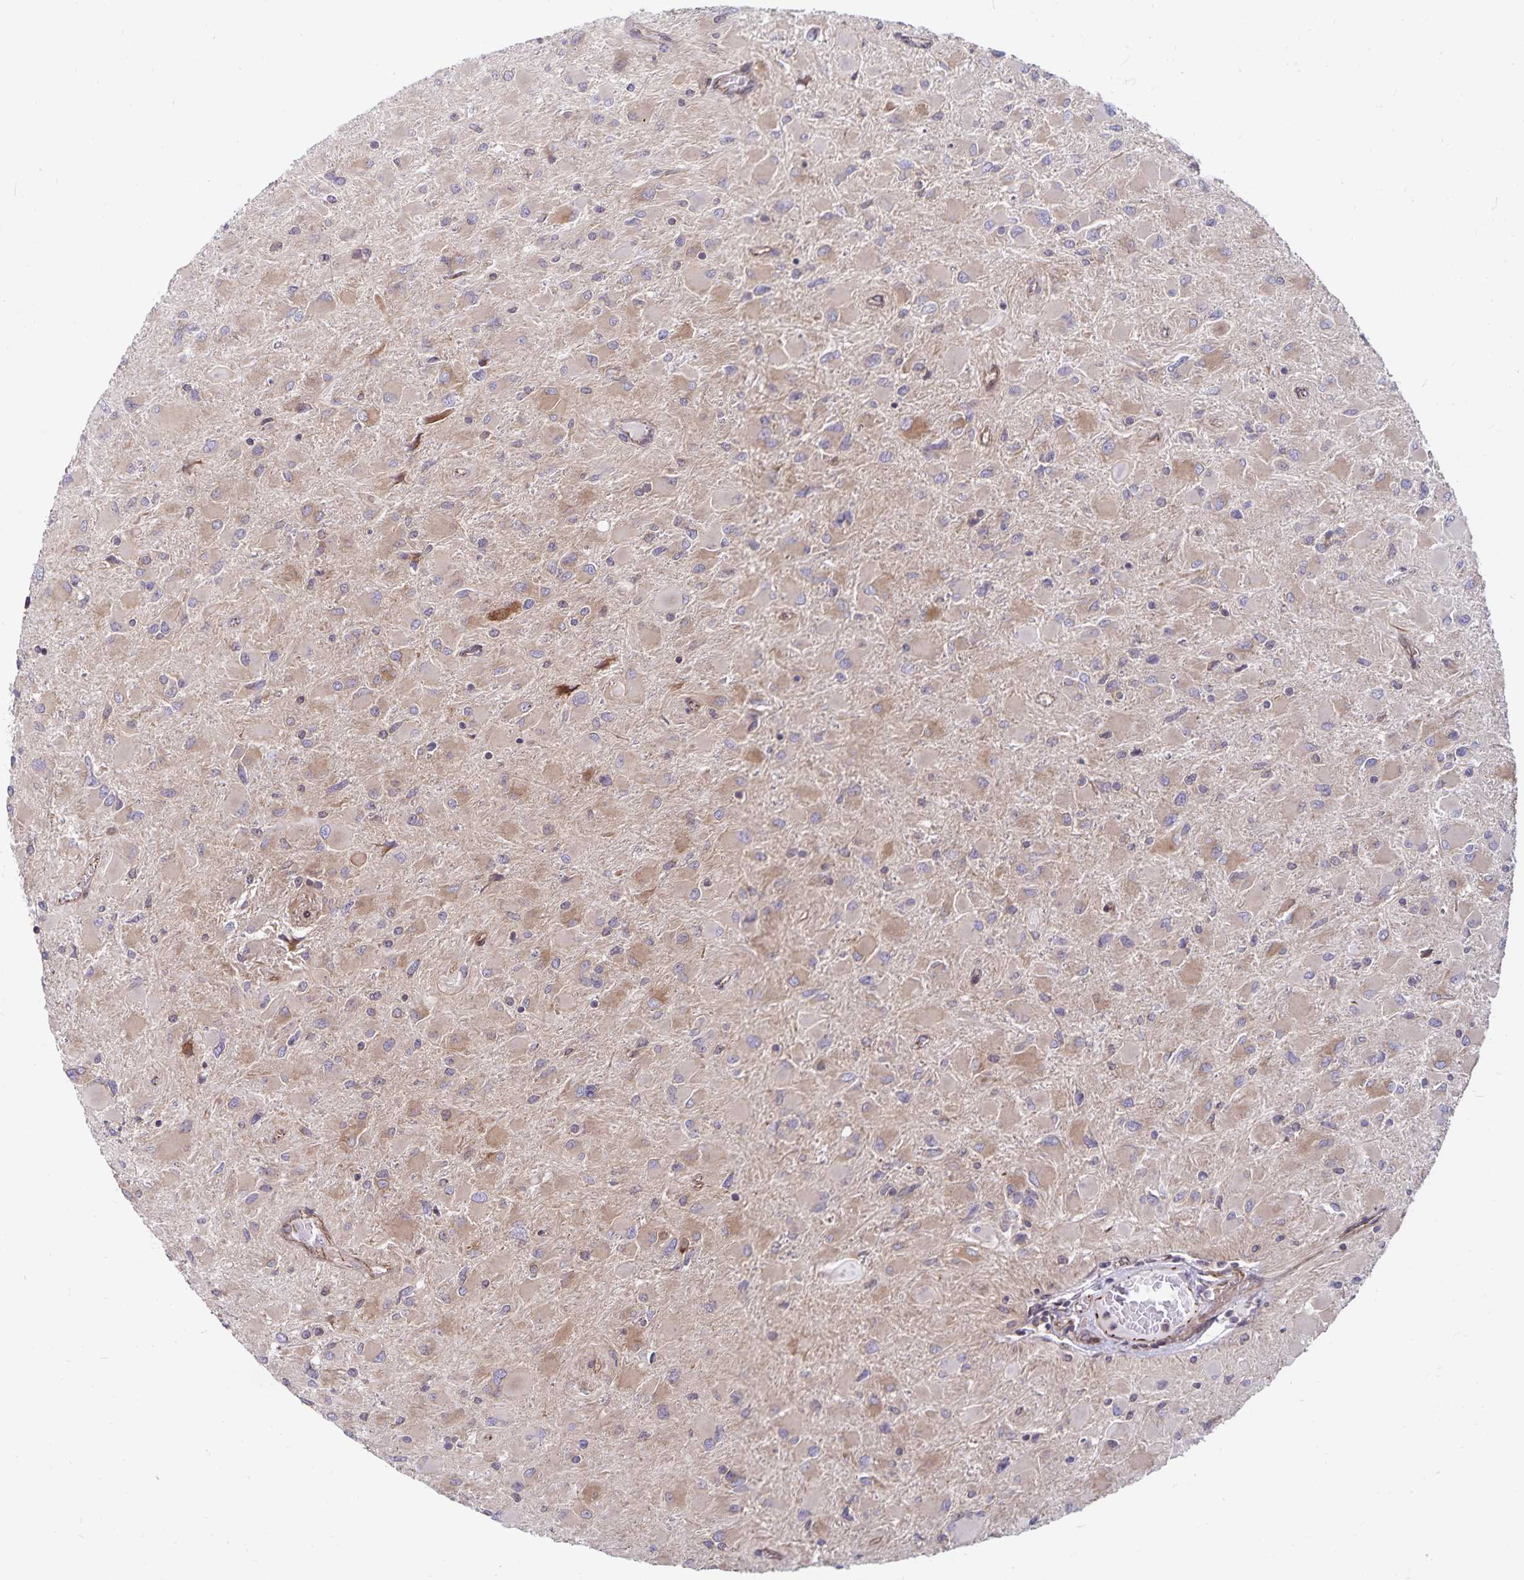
{"staining": {"intensity": "weak", "quantity": ">75%", "location": "cytoplasmic/membranous"}, "tissue": "glioma", "cell_type": "Tumor cells", "image_type": "cancer", "snomed": [{"axis": "morphology", "description": "Glioma, malignant, High grade"}, {"axis": "topography", "description": "Cerebral cortex"}], "caption": "A brown stain highlights weak cytoplasmic/membranous expression of a protein in human glioma tumor cells.", "gene": "SEC62", "patient": {"sex": "female", "age": 36}}